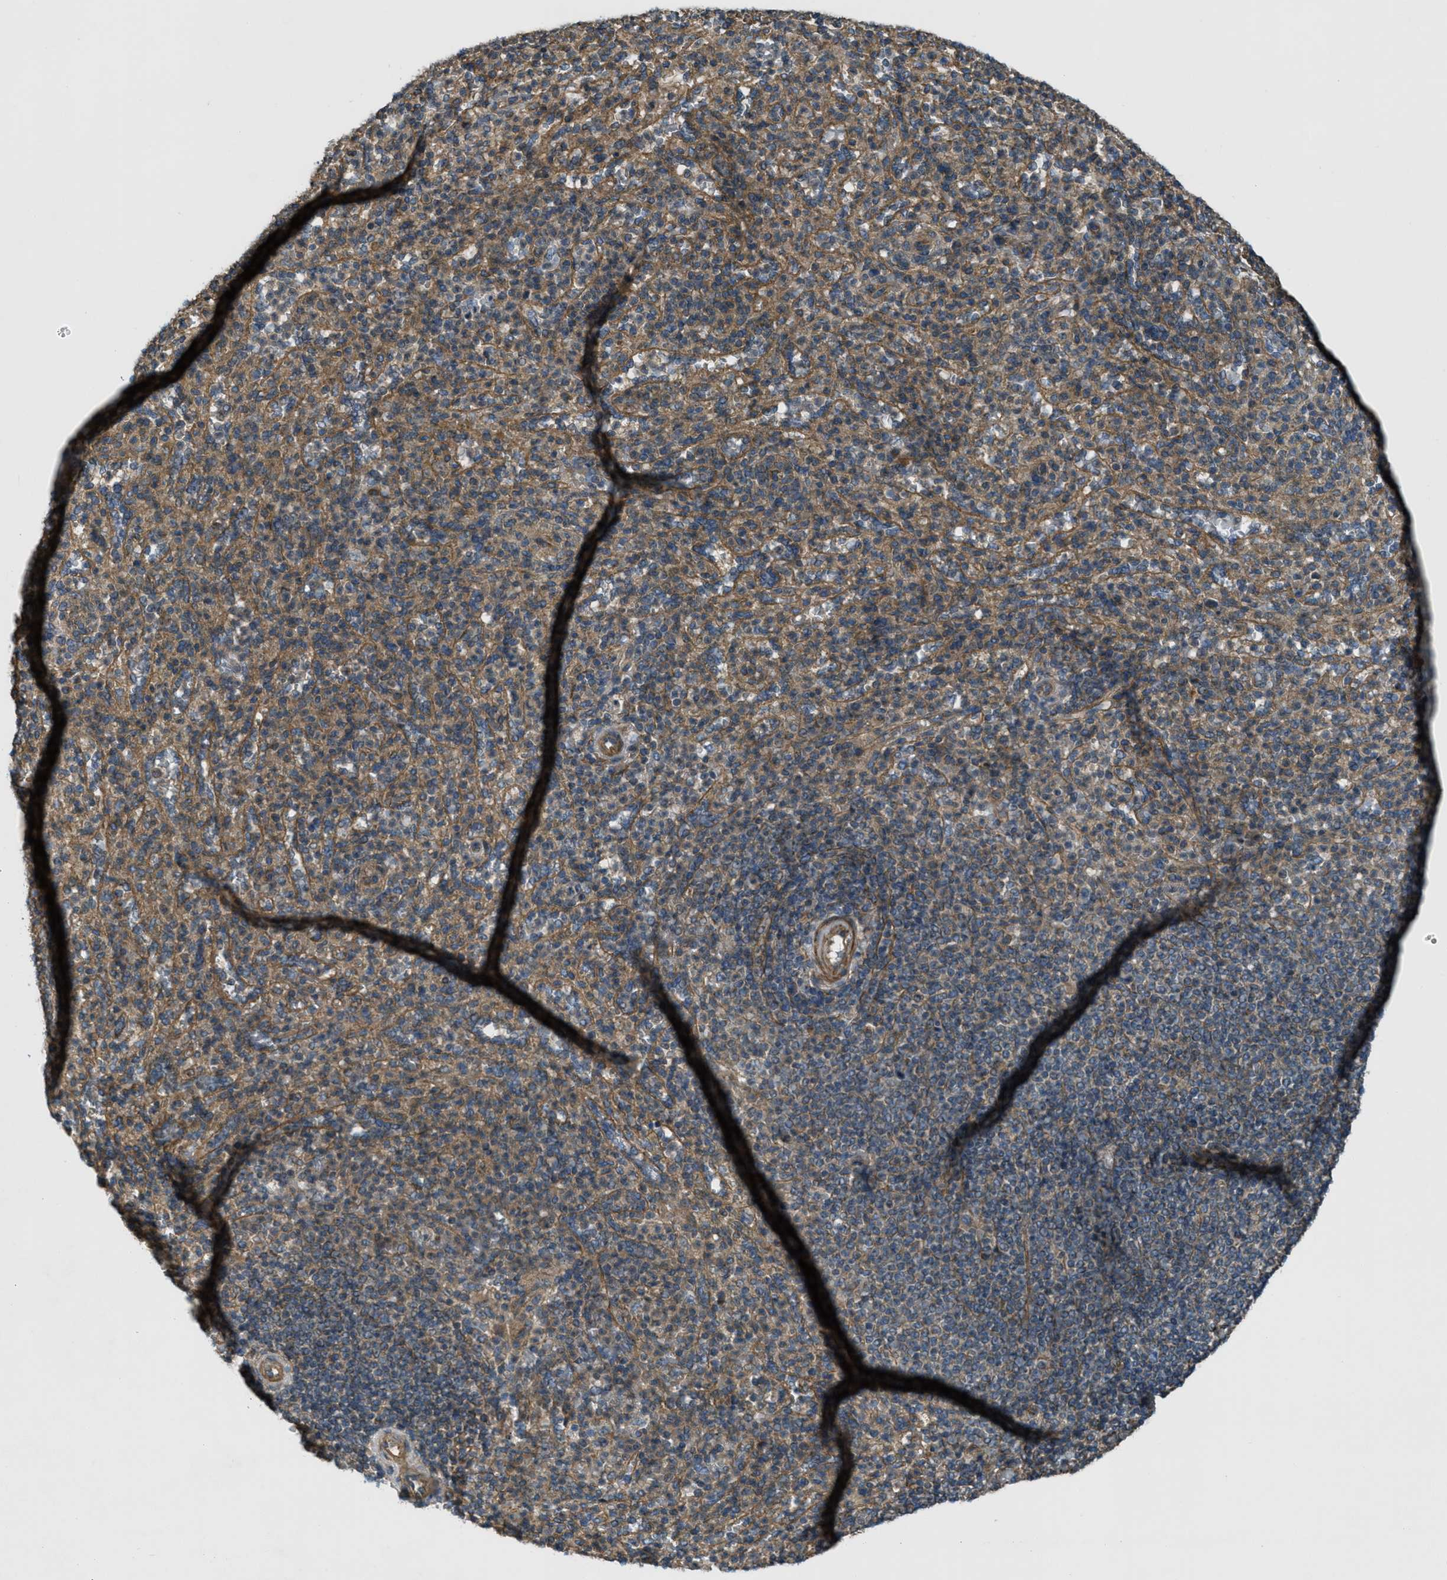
{"staining": {"intensity": "moderate", "quantity": "25%-75%", "location": "cytoplasmic/membranous"}, "tissue": "spleen", "cell_type": "Cells in red pulp", "image_type": "normal", "snomed": [{"axis": "morphology", "description": "Normal tissue, NOS"}, {"axis": "topography", "description": "Spleen"}], "caption": "Normal spleen was stained to show a protein in brown. There is medium levels of moderate cytoplasmic/membranous expression in approximately 25%-75% of cells in red pulp.", "gene": "VEZT", "patient": {"sex": "male", "age": 36}}